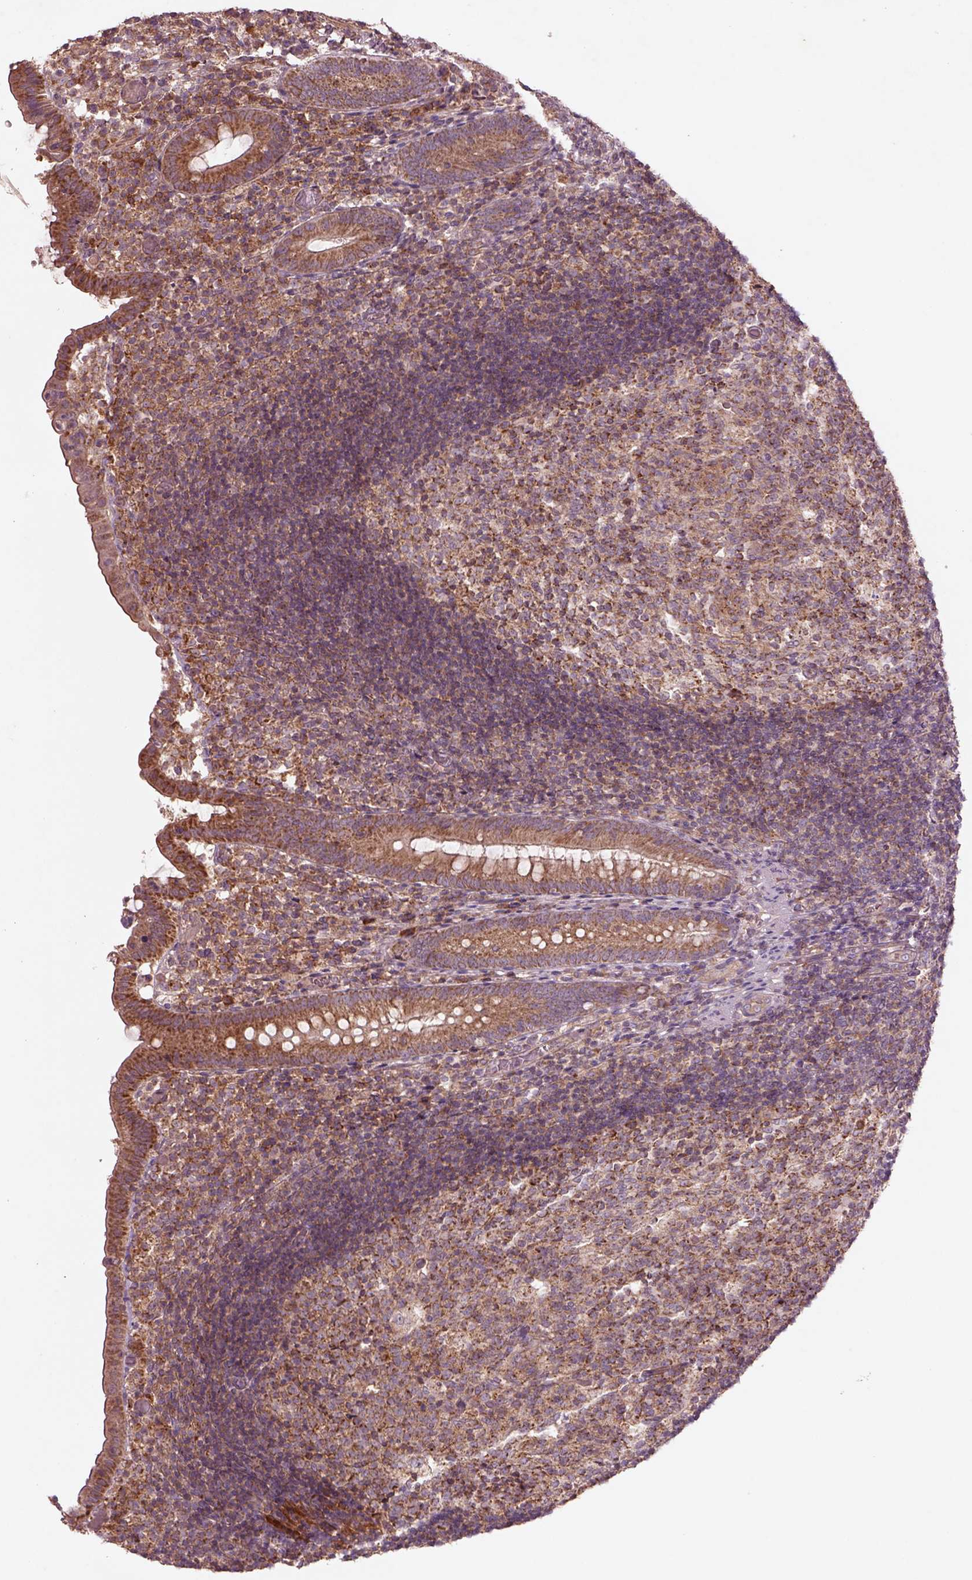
{"staining": {"intensity": "moderate", "quantity": ">75%", "location": "cytoplasmic/membranous"}, "tissue": "appendix", "cell_type": "Glandular cells", "image_type": "normal", "snomed": [{"axis": "morphology", "description": "Normal tissue, NOS"}, {"axis": "topography", "description": "Appendix"}], "caption": "About >75% of glandular cells in benign appendix reveal moderate cytoplasmic/membranous protein staining as visualized by brown immunohistochemical staining.", "gene": "SLC25A31", "patient": {"sex": "female", "age": 32}}